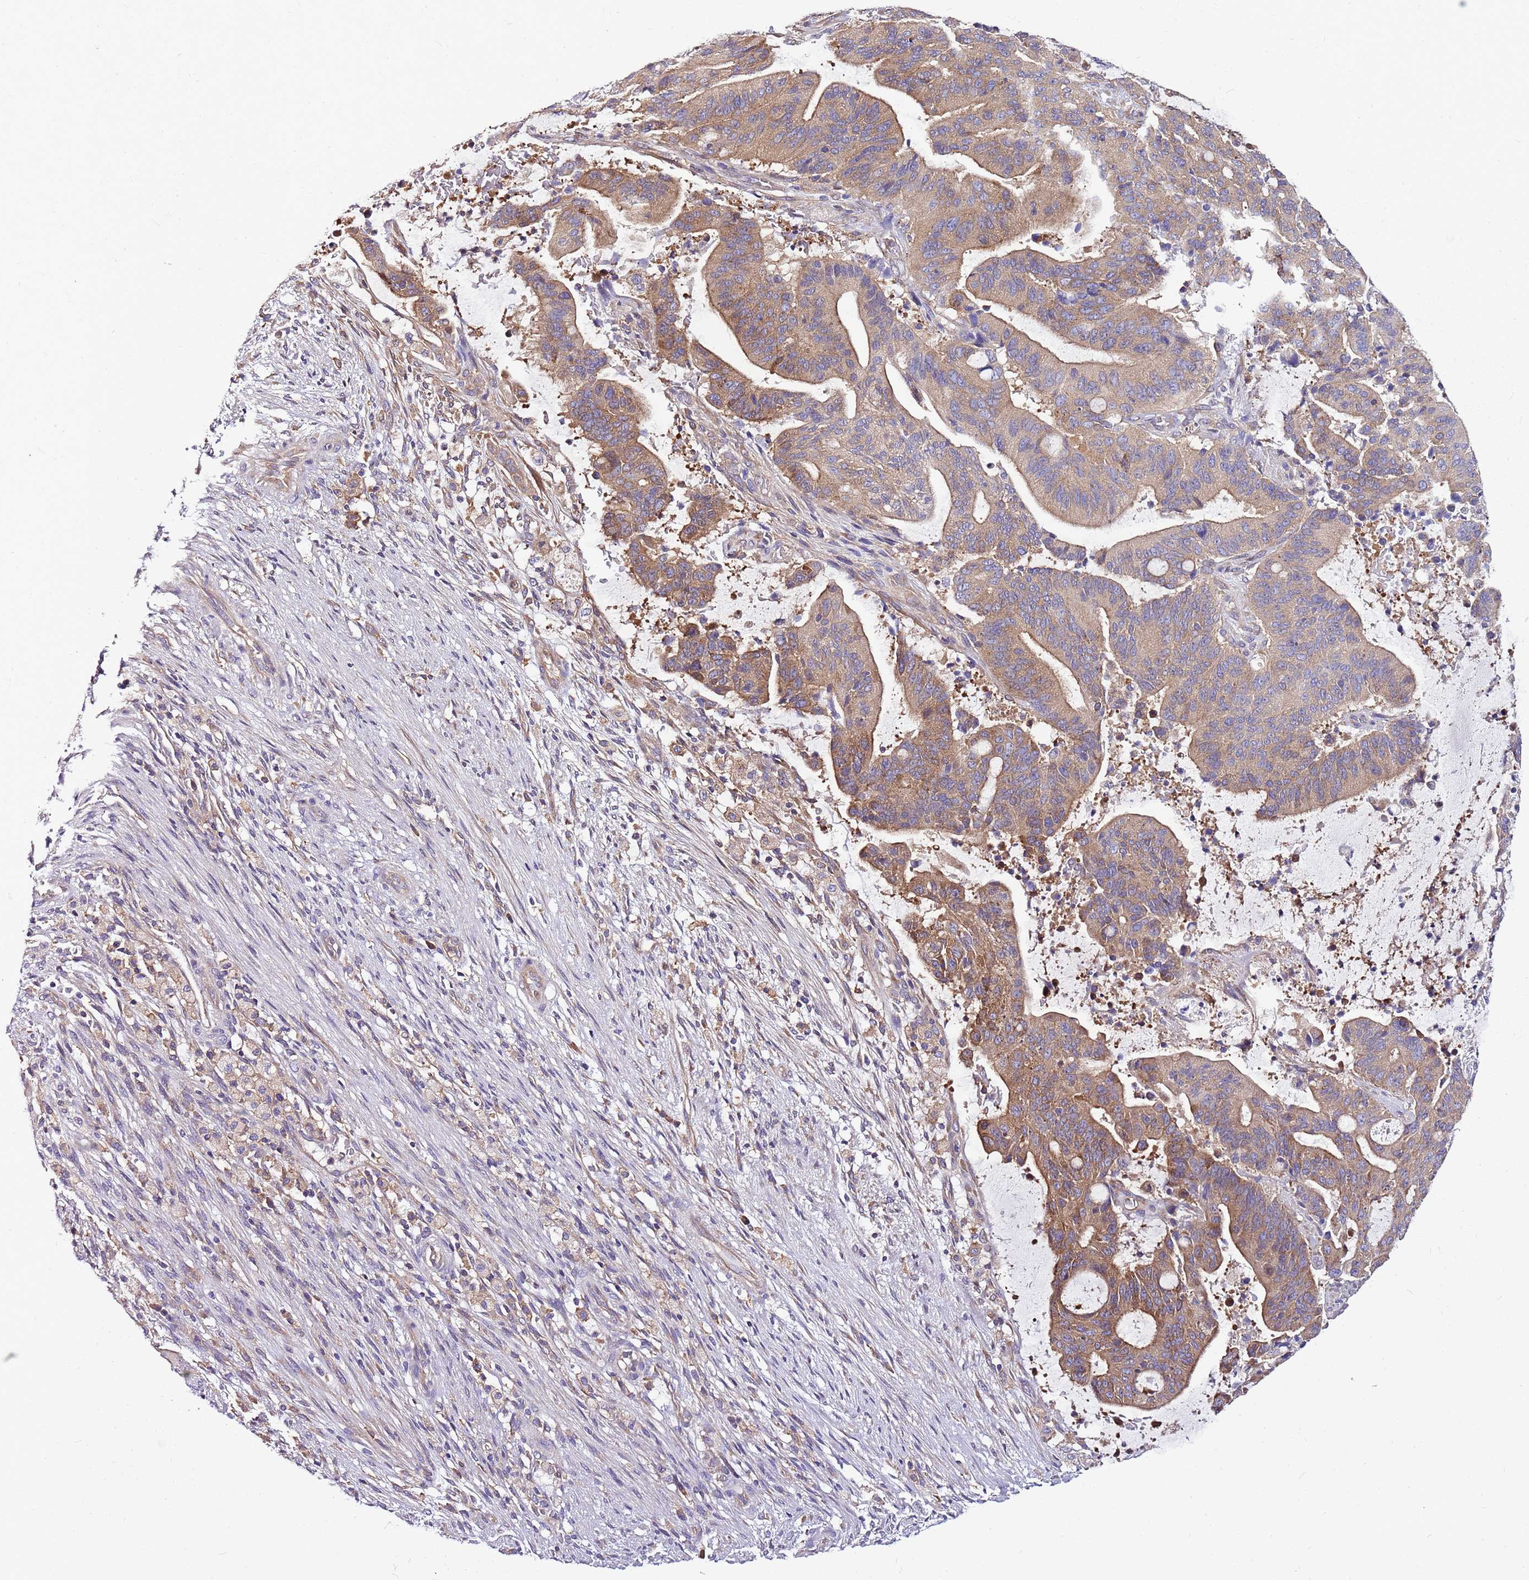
{"staining": {"intensity": "moderate", "quantity": "25%-75%", "location": "cytoplasmic/membranous"}, "tissue": "liver cancer", "cell_type": "Tumor cells", "image_type": "cancer", "snomed": [{"axis": "morphology", "description": "Normal tissue, NOS"}, {"axis": "morphology", "description": "Cholangiocarcinoma"}, {"axis": "topography", "description": "Liver"}, {"axis": "topography", "description": "Peripheral nerve tissue"}], "caption": "A brown stain labels moderate cytoplasmic/membranous positivity of a protein in liver cancer (cholangiocarcinoma) tumor cells.", "gene": "ATXN2L", "patient": {"sex": "female", "age": 73}}